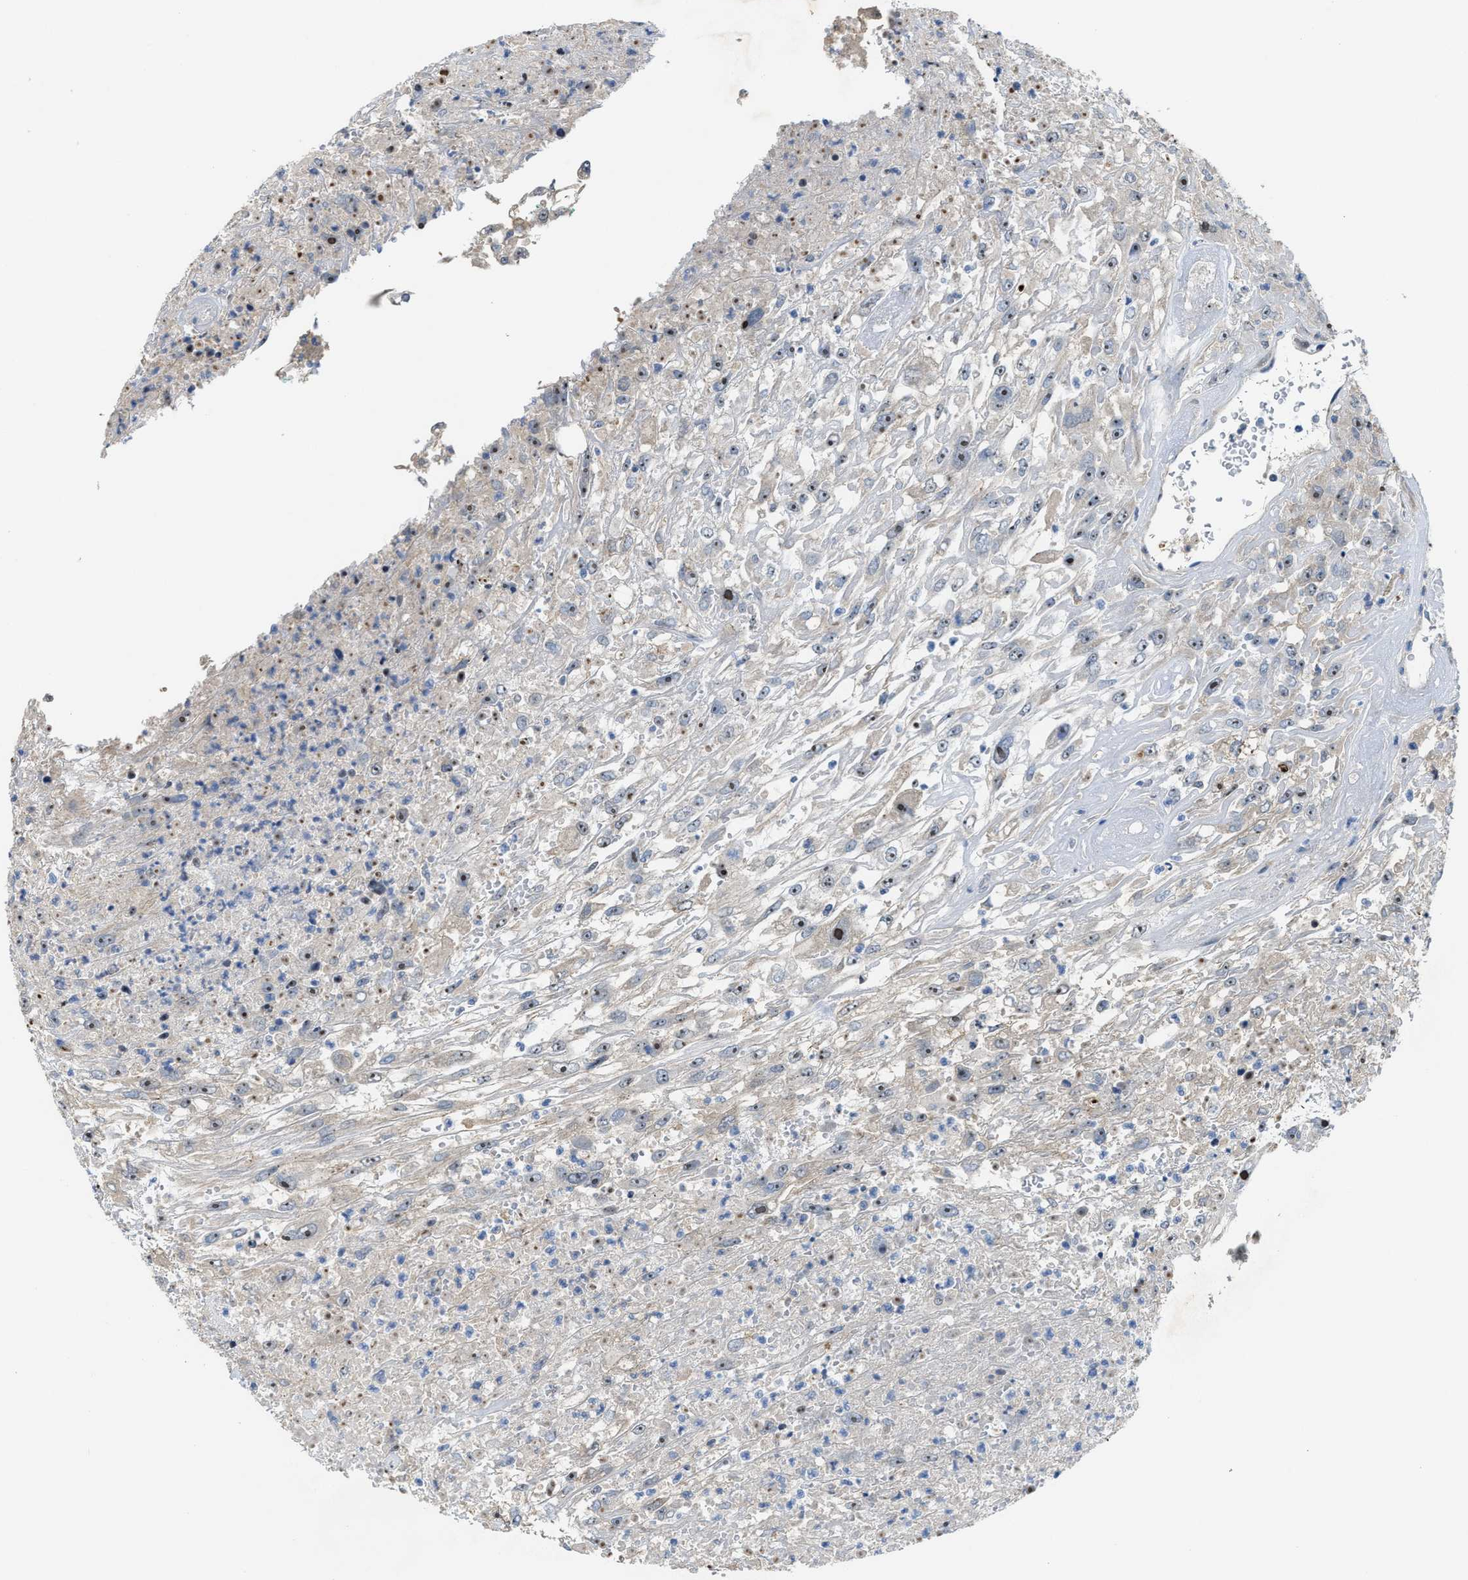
{"staining": {"intensity": "weak", "quantity": ">75%", "location": "nuclear"}, "tissue": "urothelial cancer", "cell_type": "Tumor cells", "image_type": "cancer", "snomed": [{"axis": "morphology", "description": "Urothelial carcinoma, High grade"}, {"axis": "topography", "description": "Urinary bladder"}], "caption": "Protein analysis of high-grade urothelial carcinoma tissue reveals weak nuclear positivity in approximately >75% of tumor cells. (IHC, brightfield microscopy, high magnification).", "gene": "ZNF783", "patient": {"sex": "male", "age": 46}}